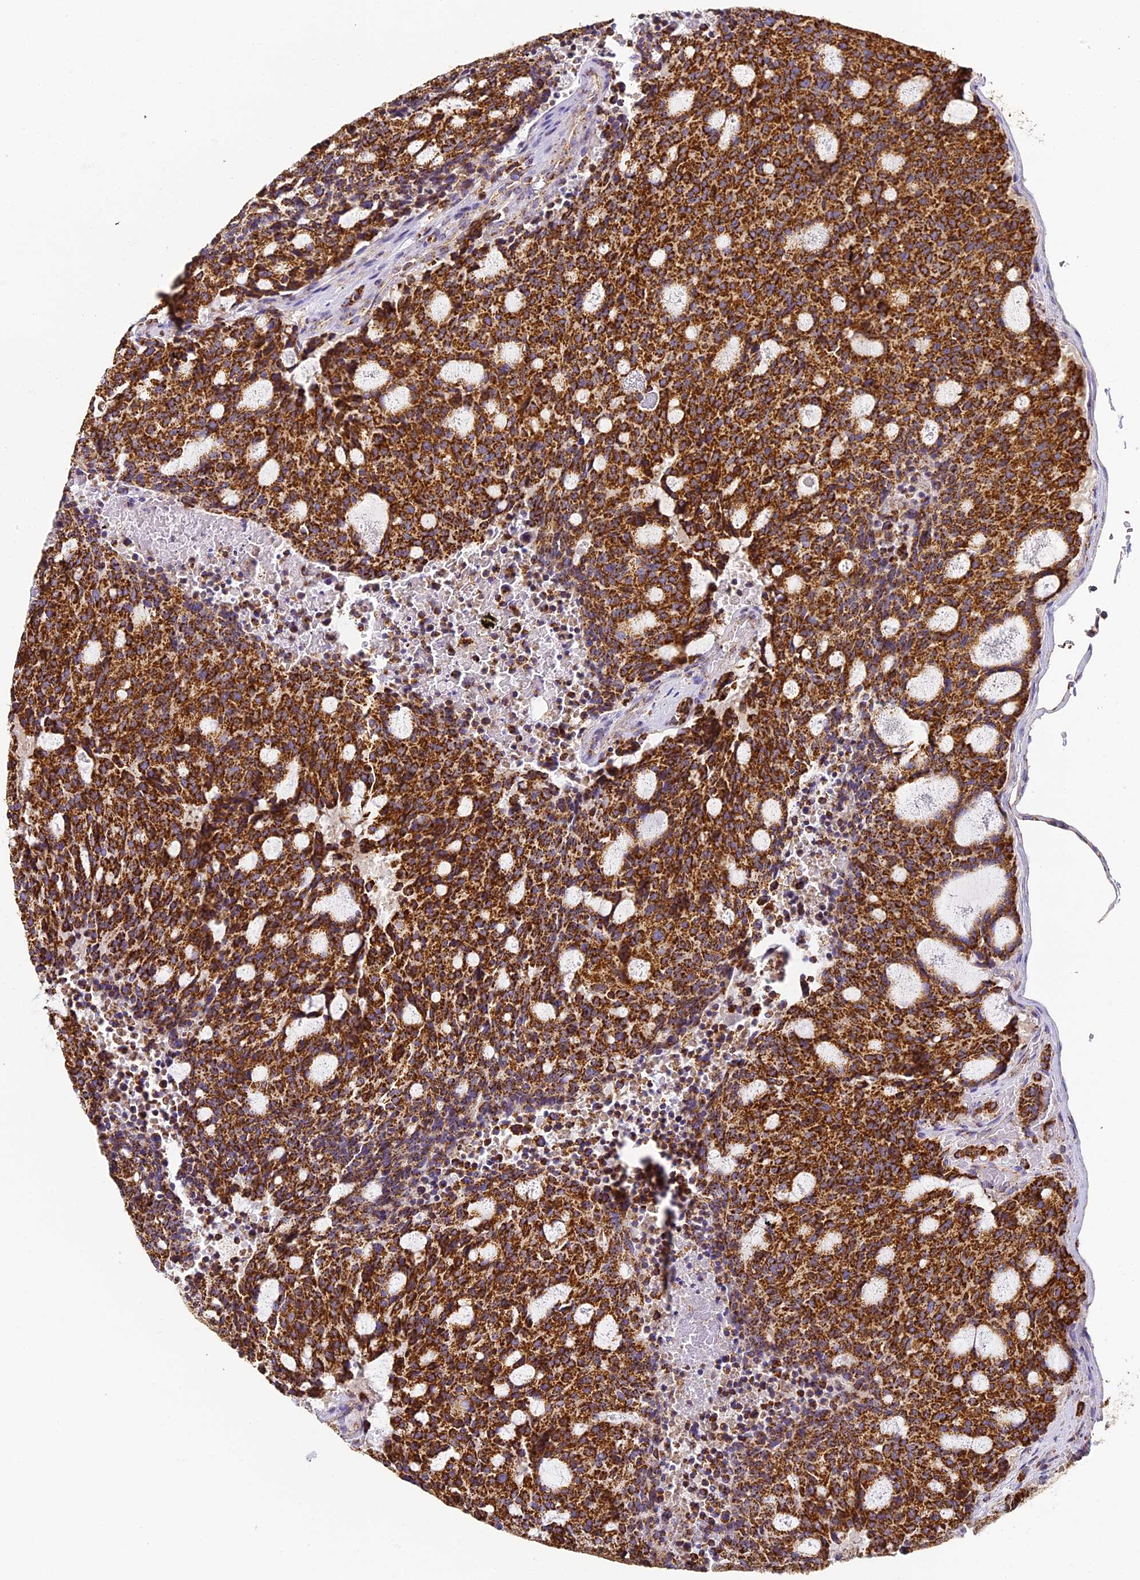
{"staining": {"intensity": "strong", "quantity": ">75%", "location": "cytoplasmic/membranous"}, "tissue": "carcinoid", "cell_type": "Tumor cells", "image_type": "cancer", "snomed": [{"axis": "morphology", "description": "Carcinoid, malignant, NOS"}, {"axis": "topography", "description": "Pancreas"}], "caption": "Immunohistochemistry (IHC) (DAB (3,3'-diaminobenzidine)) staining of human carcinoid demonstrates strong cytoplasmic/membranous protein positivity in about >75% of tumor cells.", "gene": "STK17A", "patient": {"sex": "female", "age": 54}}